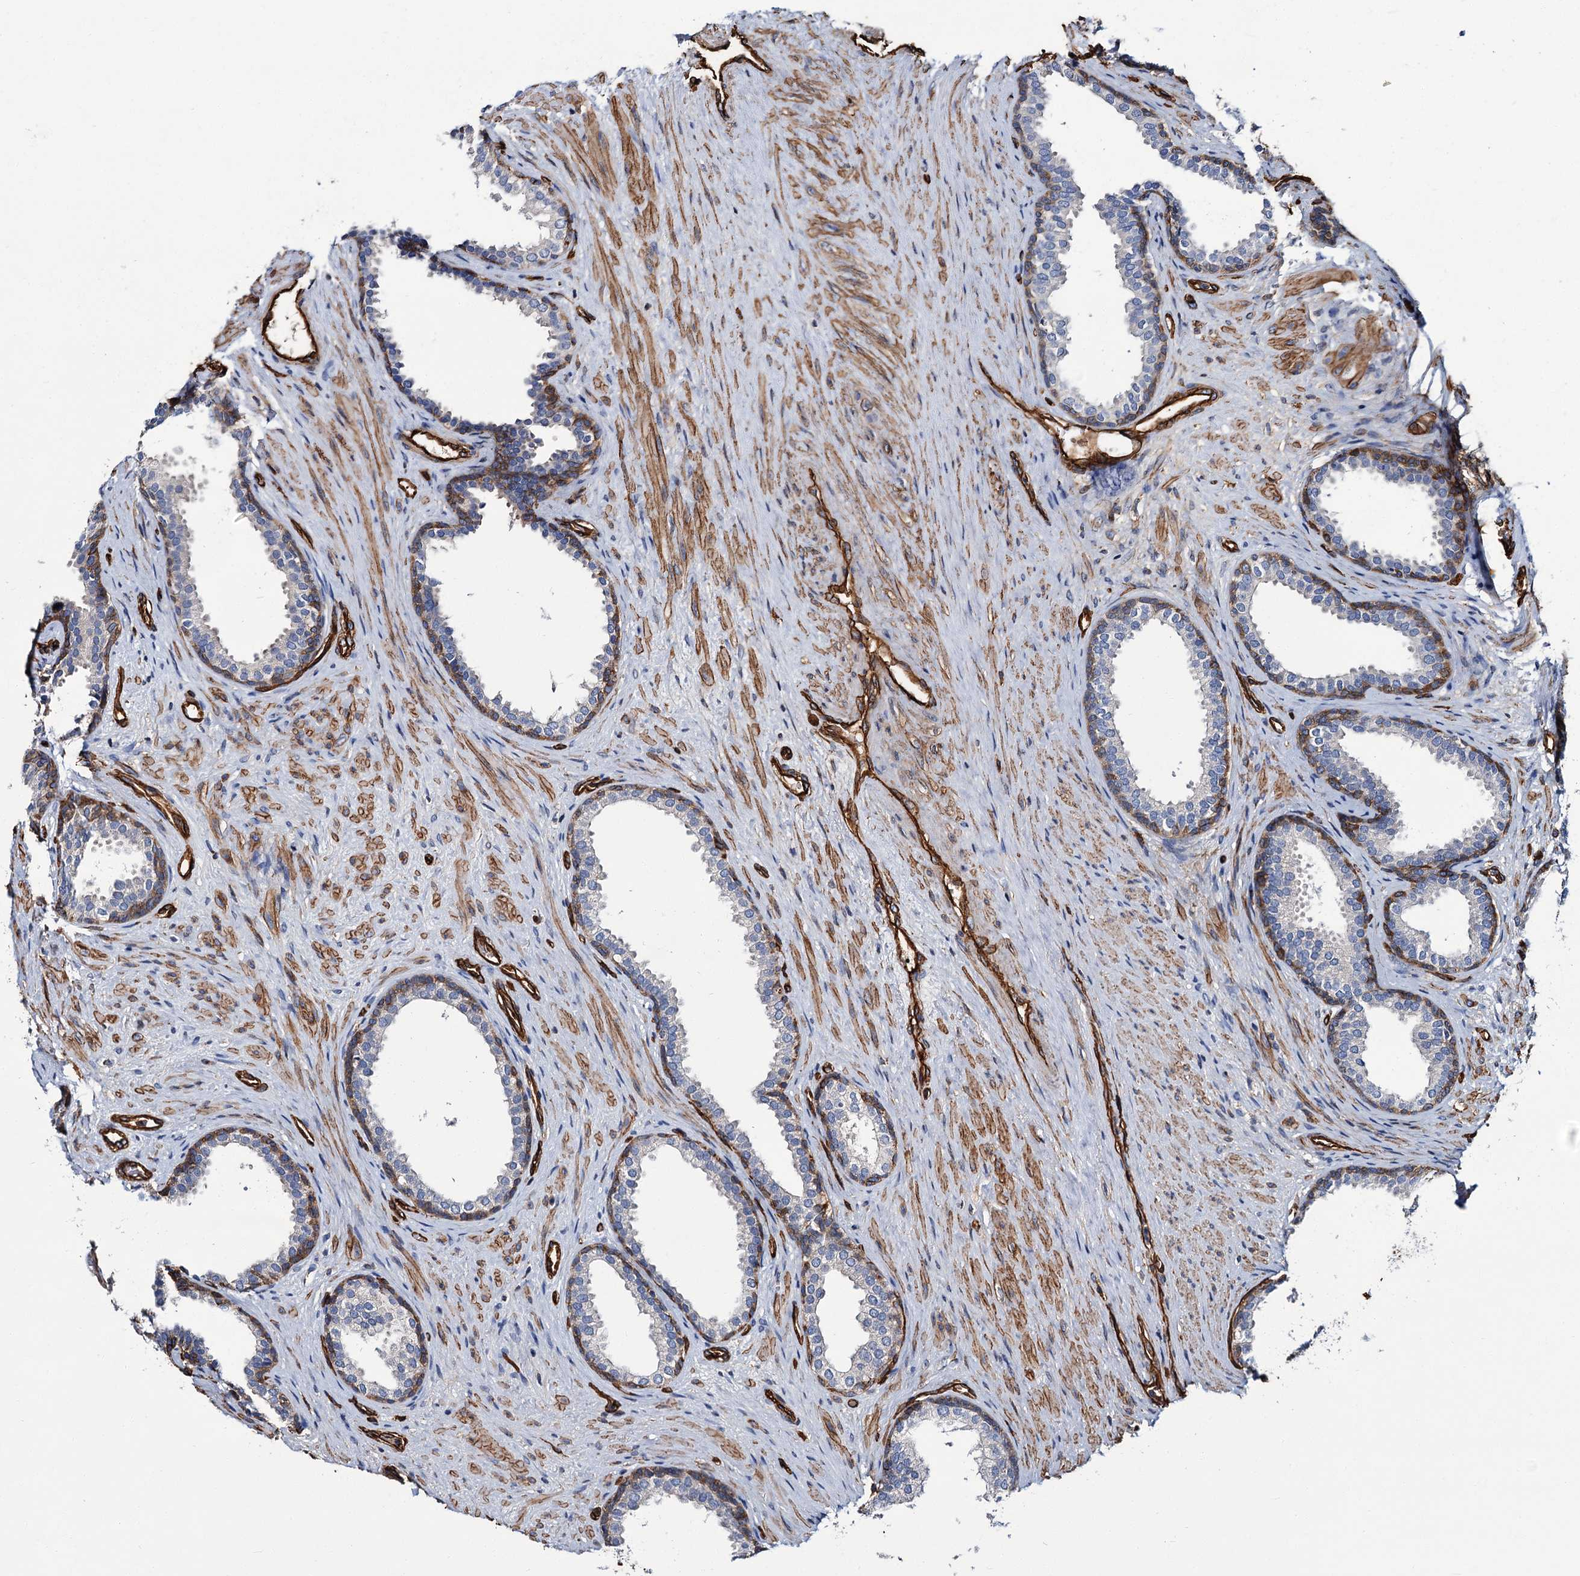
{"staining": {"intensity": "moderate", "quantity": "<25%", "location": "cytoplasmic/membranous"}, "tissue": "prostate", "cell_type": "Glandular cells", "image_type": "normal", "snomed": [{"axis": "morphology", "description": "Normal tissue, NOS"}, {"axis": "topography", "description": "Prostate"}], "caption": "High-magnification brightfield microscopy of benign prostate stained with DAB (brown) and counterstained with hematoxylin (blue). glandular cells exhibit moderate cytoplasmic/membranous expression is appreciated in approximately<25% of cells. (Brightfield microscopy of DAB IHC at high magnification).", "gene": "CACNA1C", "patient": {"sex": "male", "age": 76}}